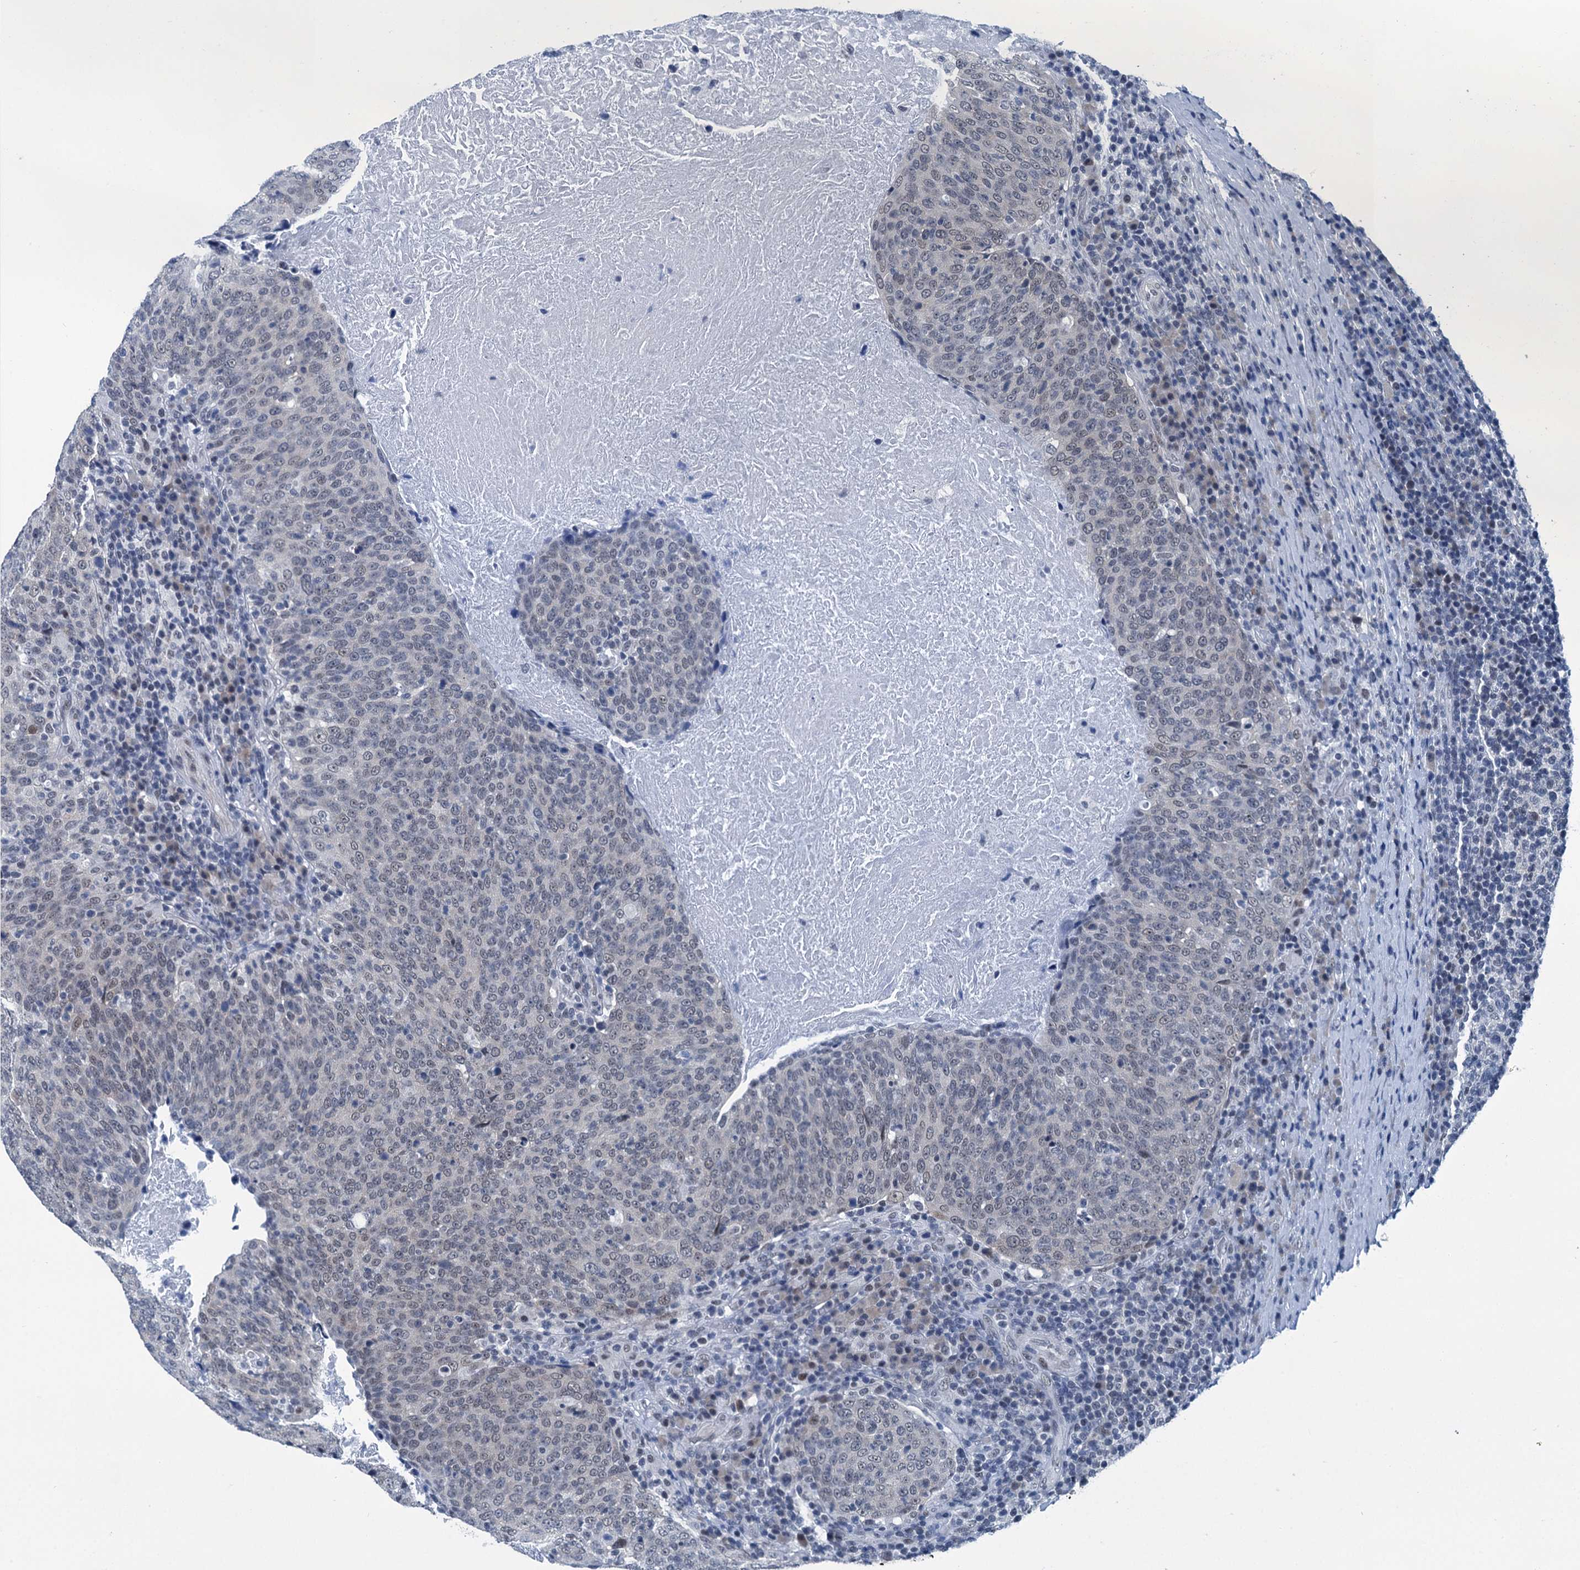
{"staining": {"intensity": "negative", "quantity": "none", "location": "none"}, "tissue": "head and neck cancer", "cell_type": "Tumor cells", "image_type": "cancer", "snomed": [{"axis": "morphology", "description": "Squamous cell carcinoma, NOS"}, {"axis": "morphology", "description": "Squamous cell carcinoma, metastatic, NOS"}, {"axis": "topography", "description": "Lymph node"}, {"axis": "topography", "description": "Head-Neck"}], "caption": "High magnification brightfield microscopy of metastatic squamous cell carcinoma (head and neck) stained with DAB (brown) and counterstained with hematoxylin (blue): tumor cells show no significant positivity. (Brightfield microscopy of DAB (3,3'-diaminobenzidine) immunohistochemistry at high magnification).", "gene": "TRPT1", "patient": {"sex": "male", "age": 62}}